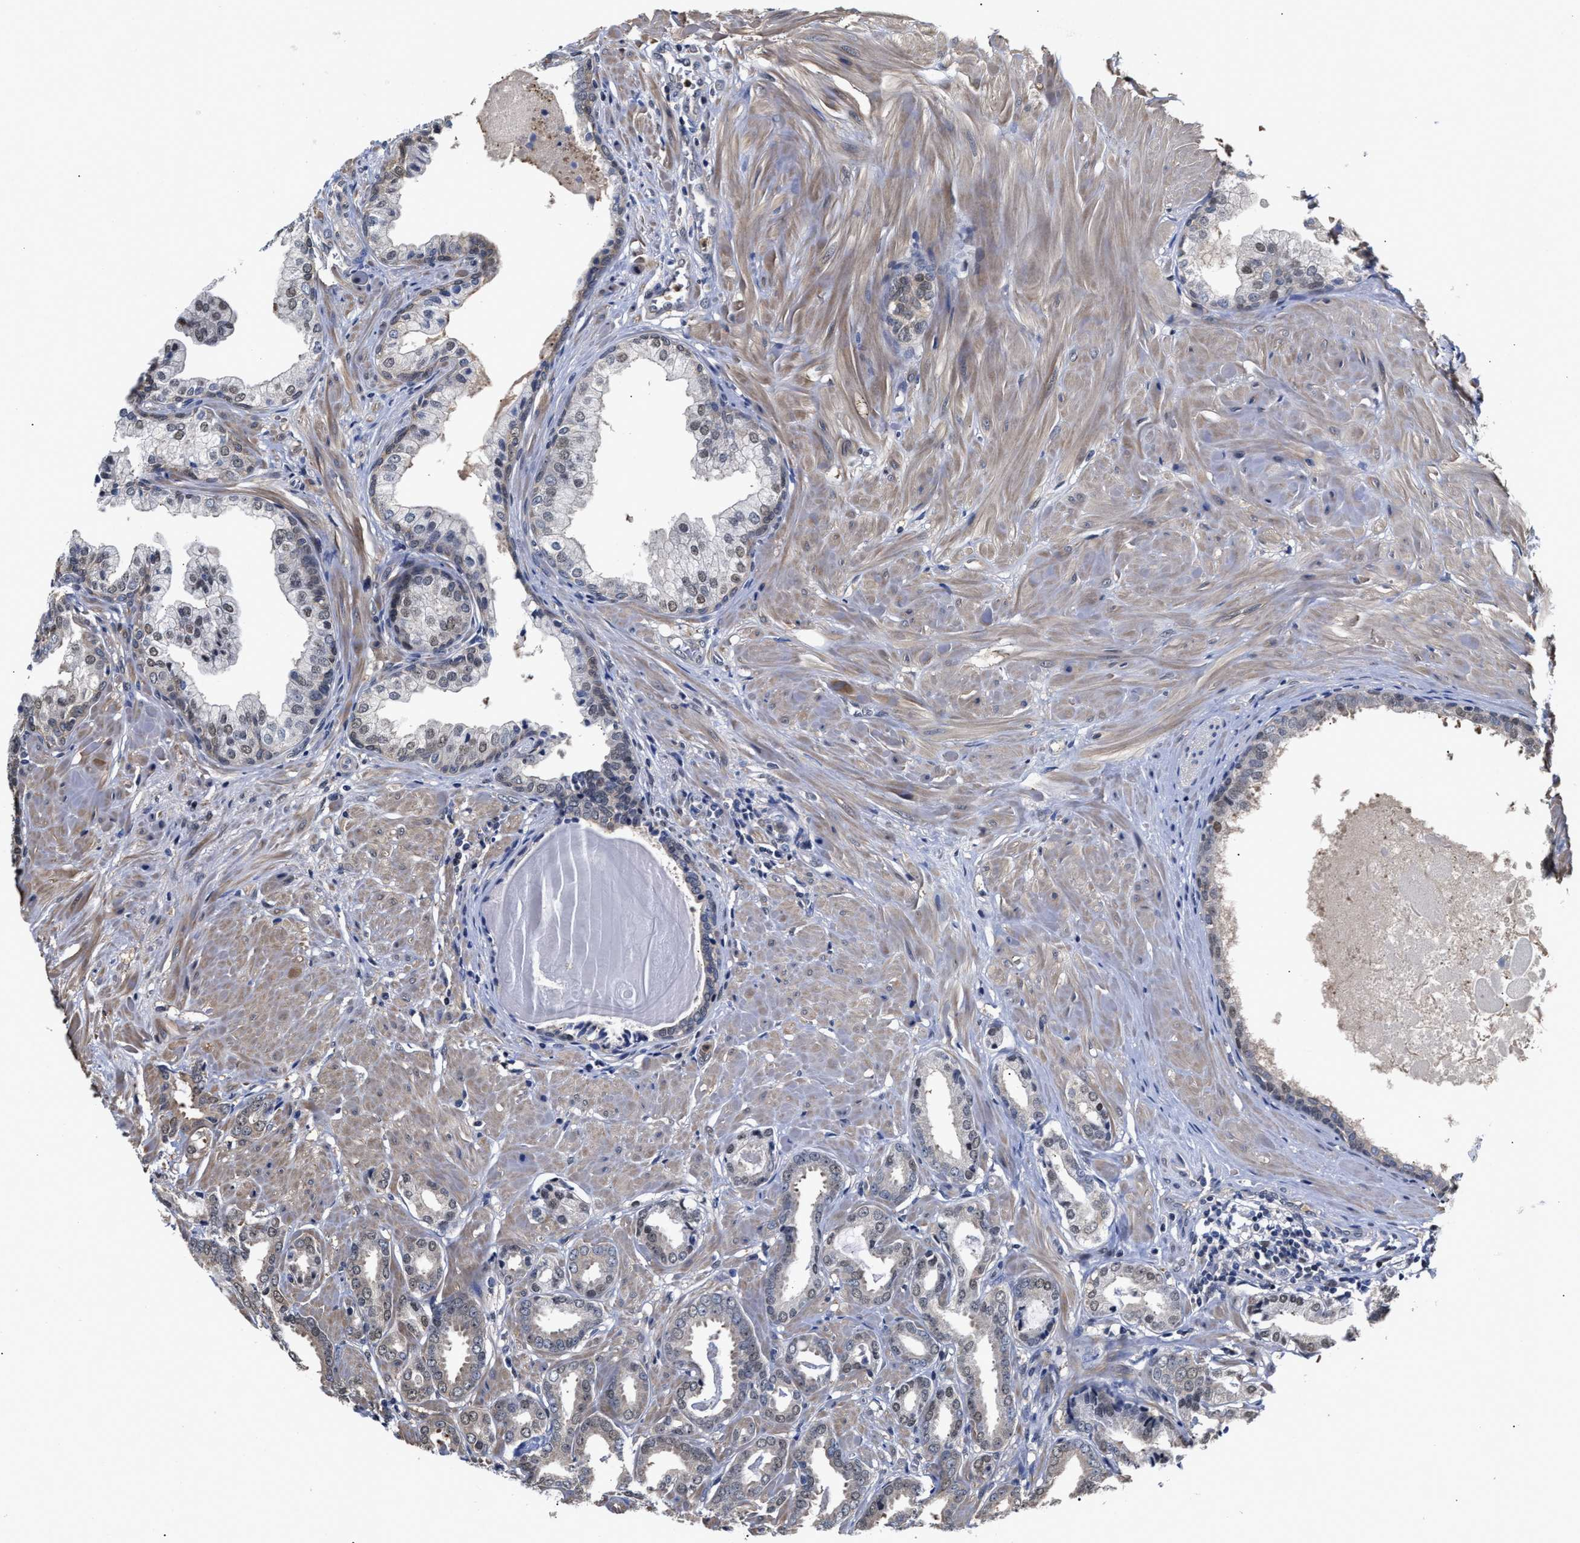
{"staining": {"intensity": "negative", "quantity": "none", "location": "none"}, "tissue": "prostate cancer", "cell_type": "Tumor cells", "image_type": "cancer", "snomed": [{"axis": "morphology", "description": "Adenocarcinoma, Low grade"}, {"axis": "topography", "description": "Prostate"}], "caption": "Immunohistochemistry (IHC) of human prostate cancer displays no staining in tumor cells.", "gene": "KLHDC1", "patient": {"sex": "male", "age": 53}}